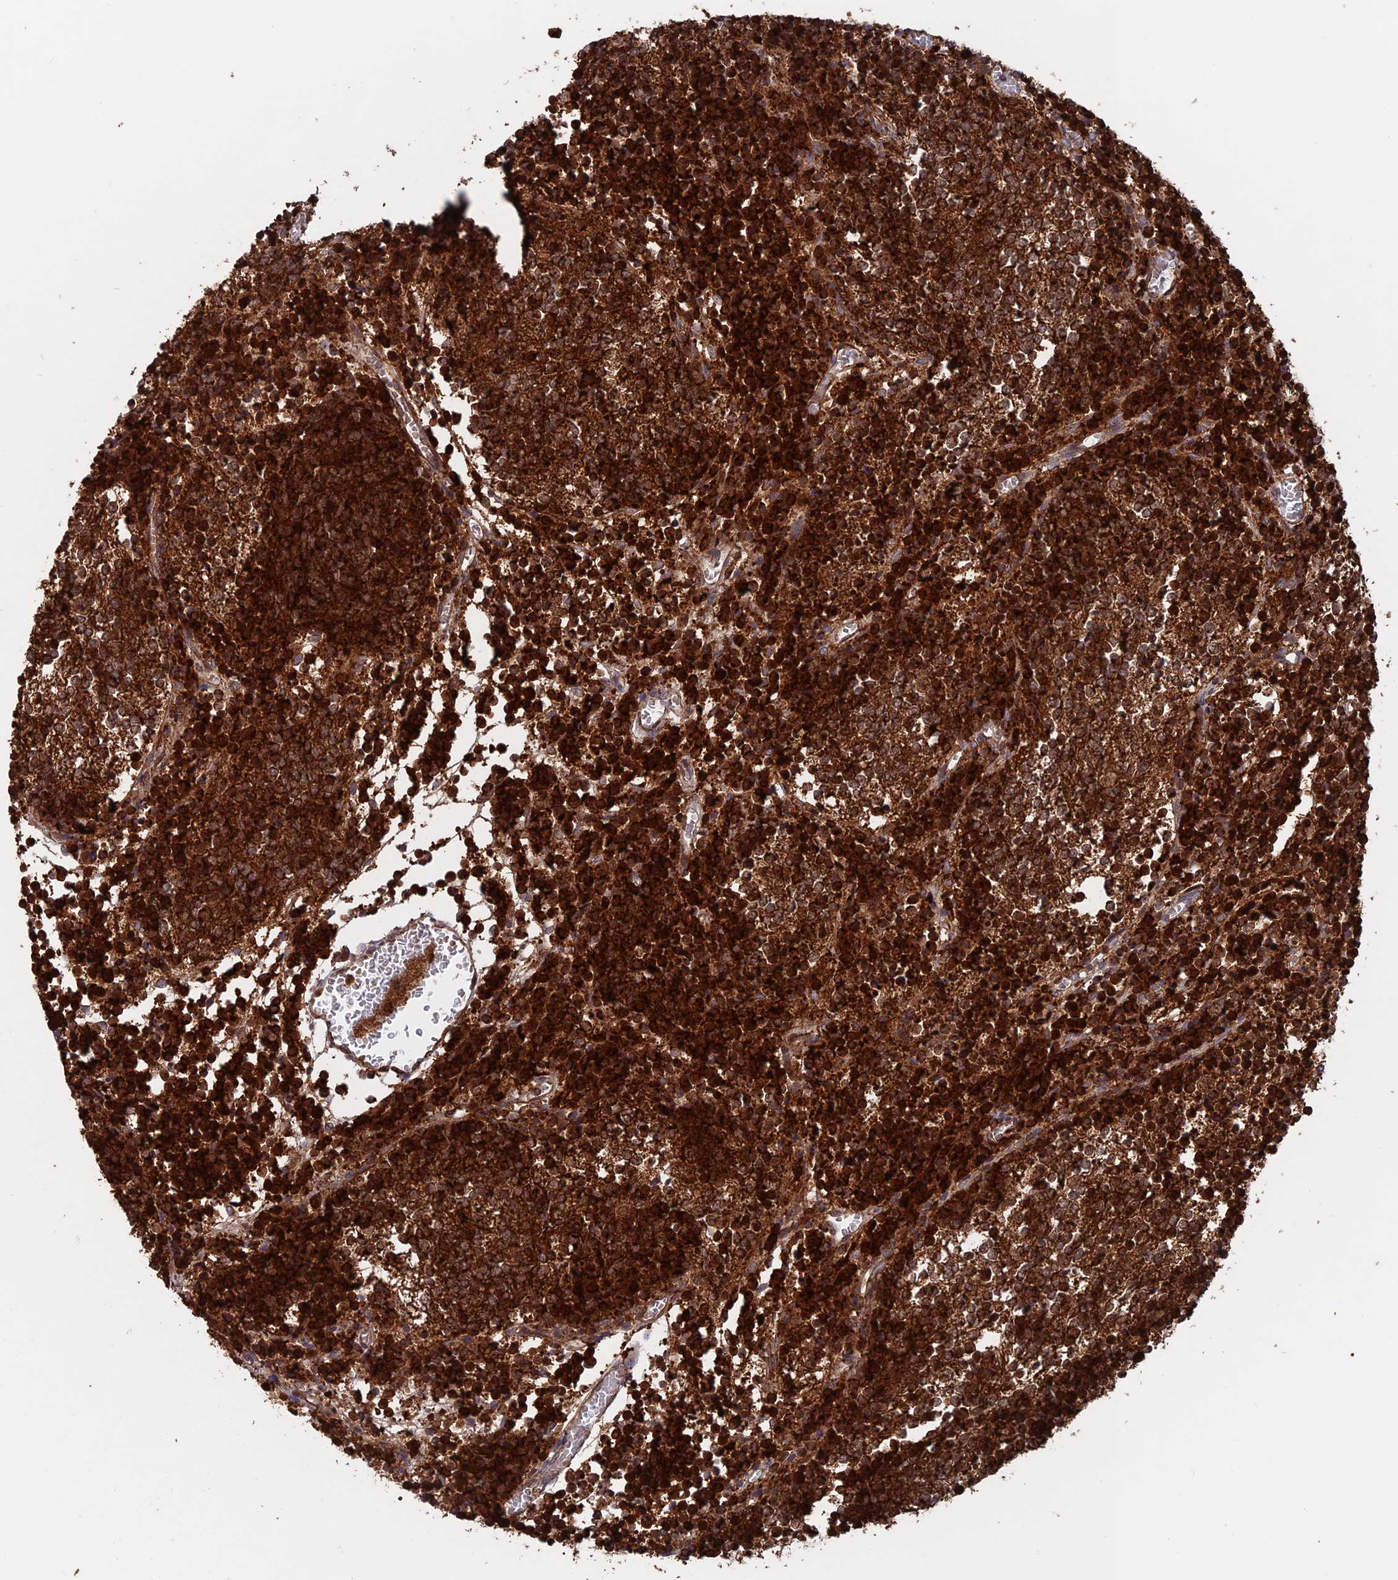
{"staining": {"intensity": "strong", "quantity": ">75%", "location": "cytoplasmic/membranous"}, "tissue": "glioma", "cell_type": "Tumor cells", "image_type": "cancer", "snomed": [{"axis": "morphology", "description": "Glioma, malignant, Low grade"}, {"axis": "topography", "description": "Brain"}], "caption": "This is an image of immunohistochemistry staining of glioma, which shows strong expression in the cytoplasmic/membranous of tumor cells.", "gene": "DTYMK", "patient": {"sex": "female", "age": 1}}